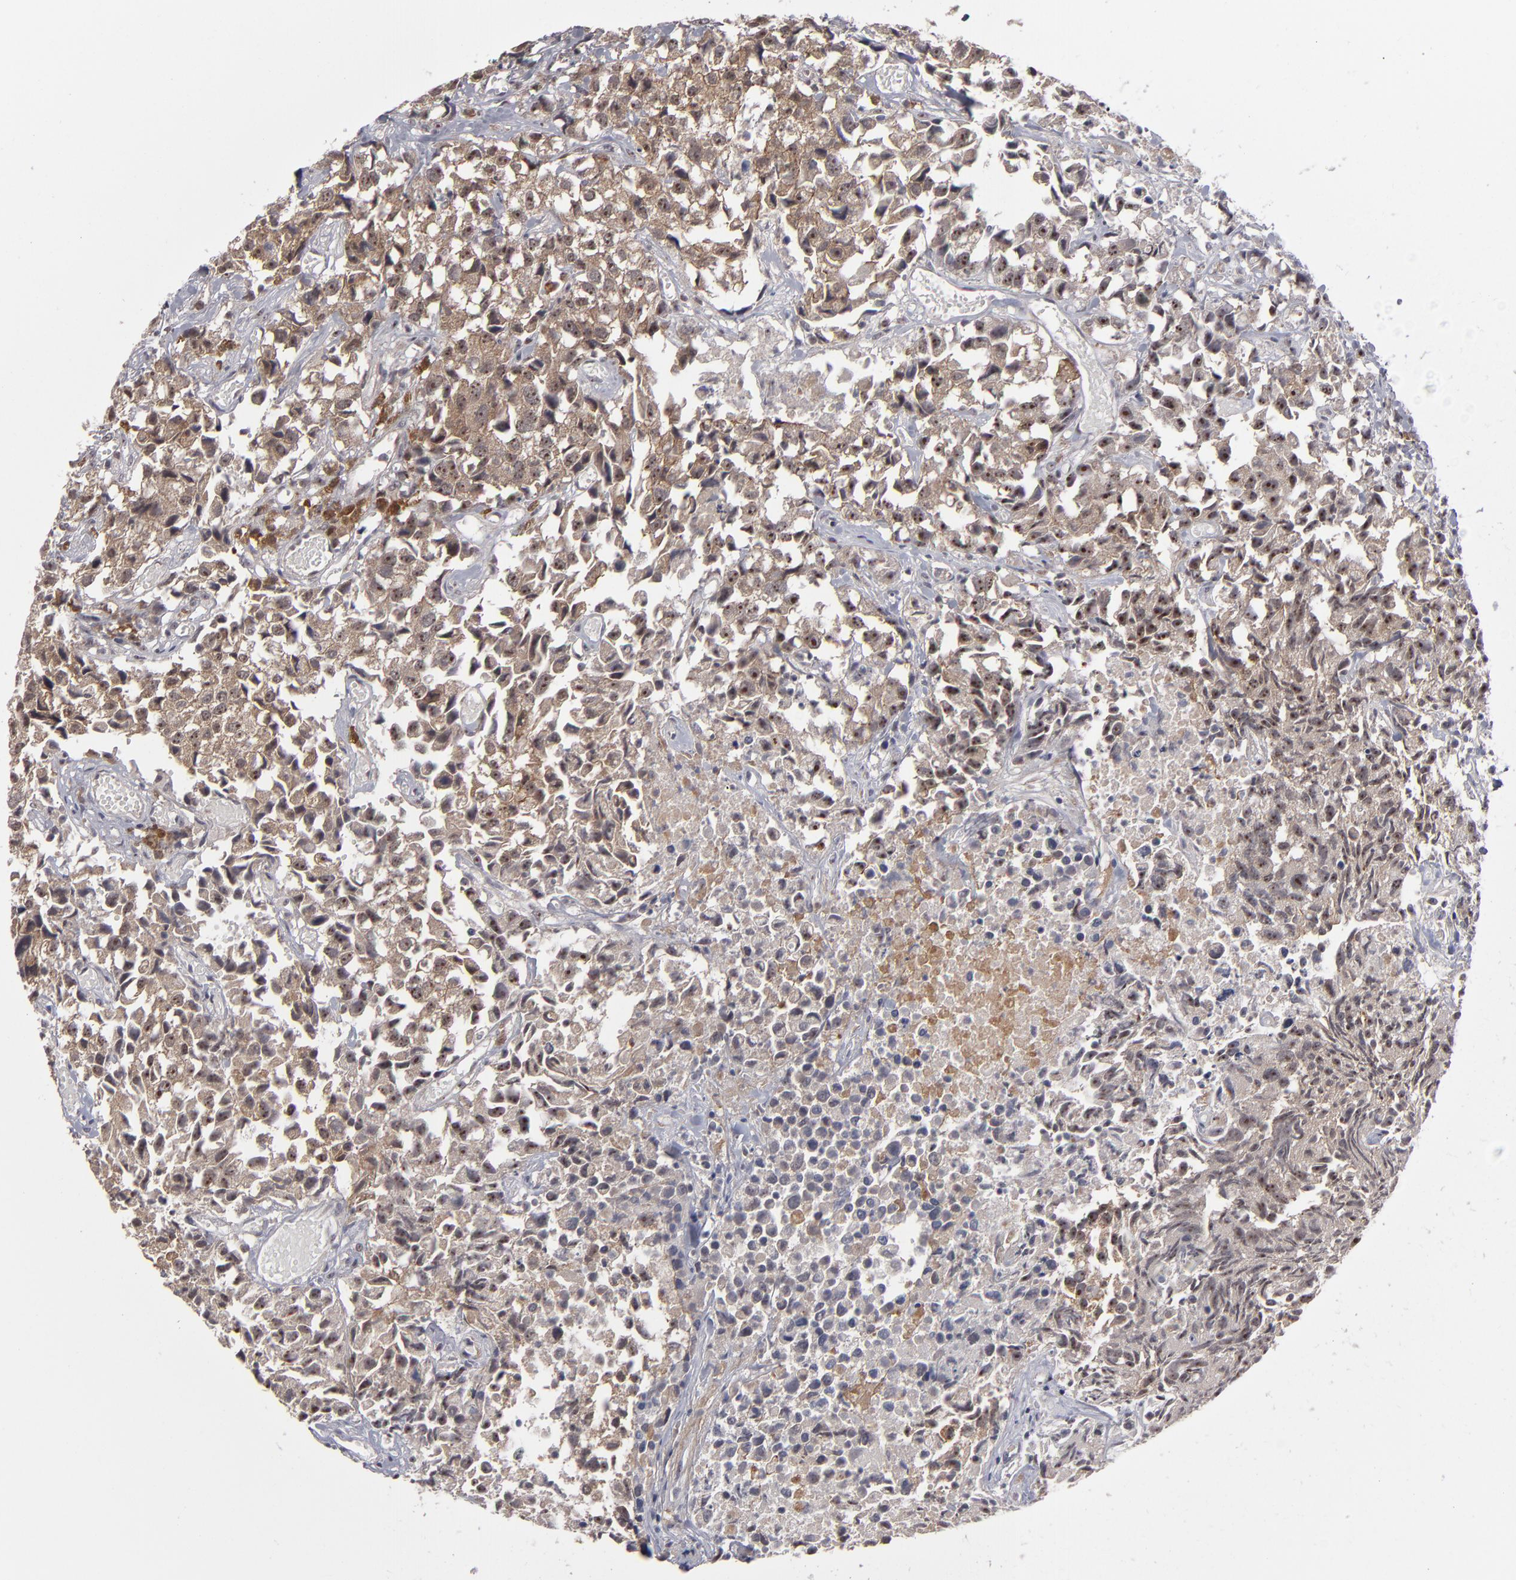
{"staining": {"intensity": "weak", "quantity": ">75%", "location": "cytoplasmic/membranous"}, "tissue": "urothelial cancer", "cell_type": "Tumor cells", "image_type": "cancer", "snomed": [{"axis": "morphology", "description": "Urothelial carcinoma, High grade"}, {"axis": "topography", "description": "Urinary bladder"}], "caption": "Protein analysis of high-grade urothelial carcinoma tissue shows weak cytoplasmic/membranous expression in about >75% of tumor cells.", "gene": "GLCCI1", "patient": {"sex": "female", "age": 75}}